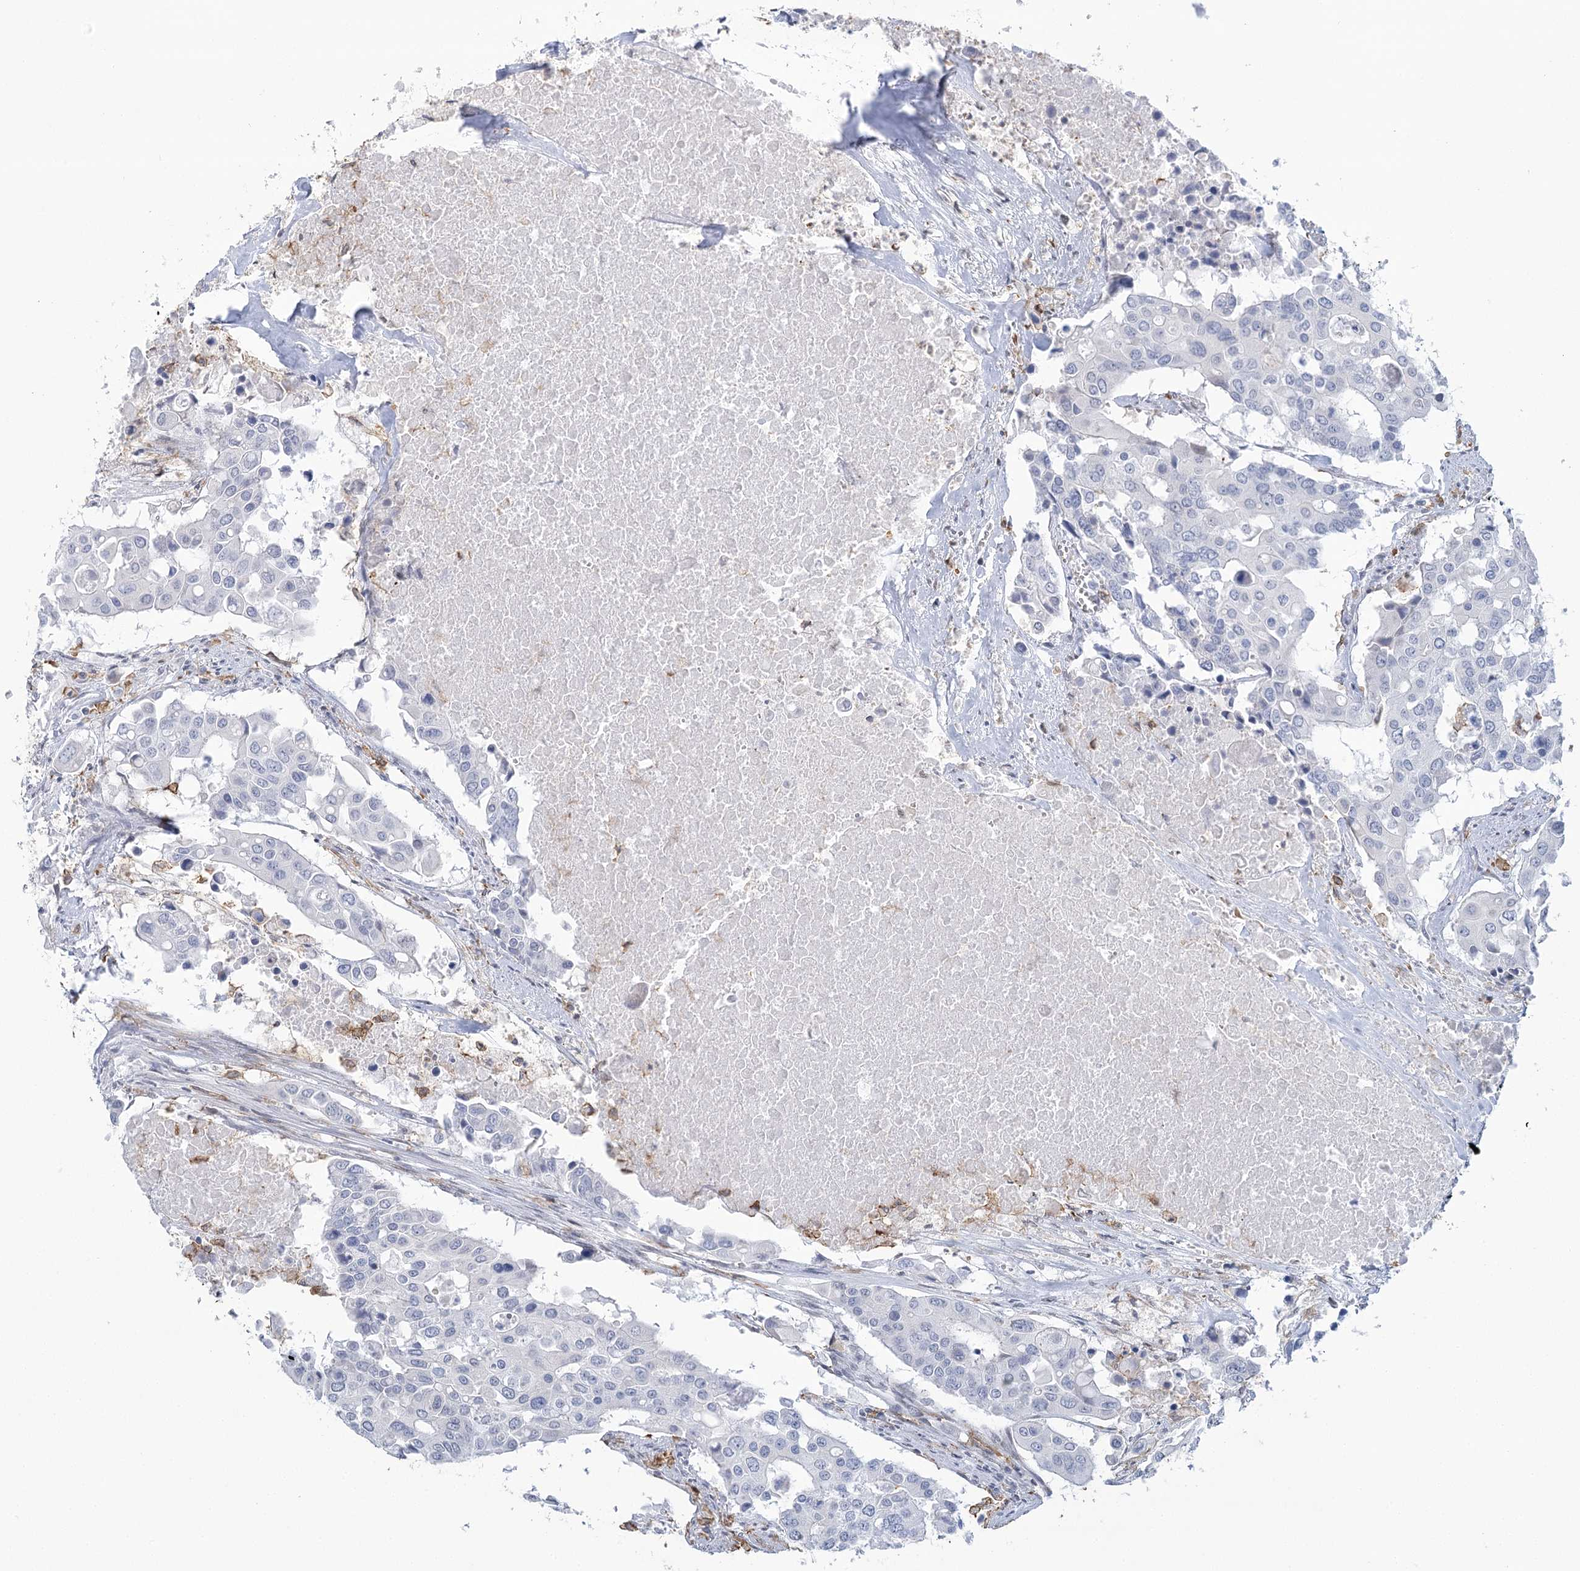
{"staining": {"intensity": "negative", "quantity": "none", "location": "none"}, "tissue": "colorectal cancer", "cell_type": "Tumor cells", "image_type": "cancer", "snomed": [{"axis": "morphology", "description": "Adenocarcinoma, NOS"}, {"axis": "topography", "description": "Colon"}], "caption": "Image shows no significant protein expression in tumor cells of adenocarcinoma (colorectal). Nuclei are stained in blue.", "gene": "C11orf1", "patient": {"sex": "male", "age": 77}}